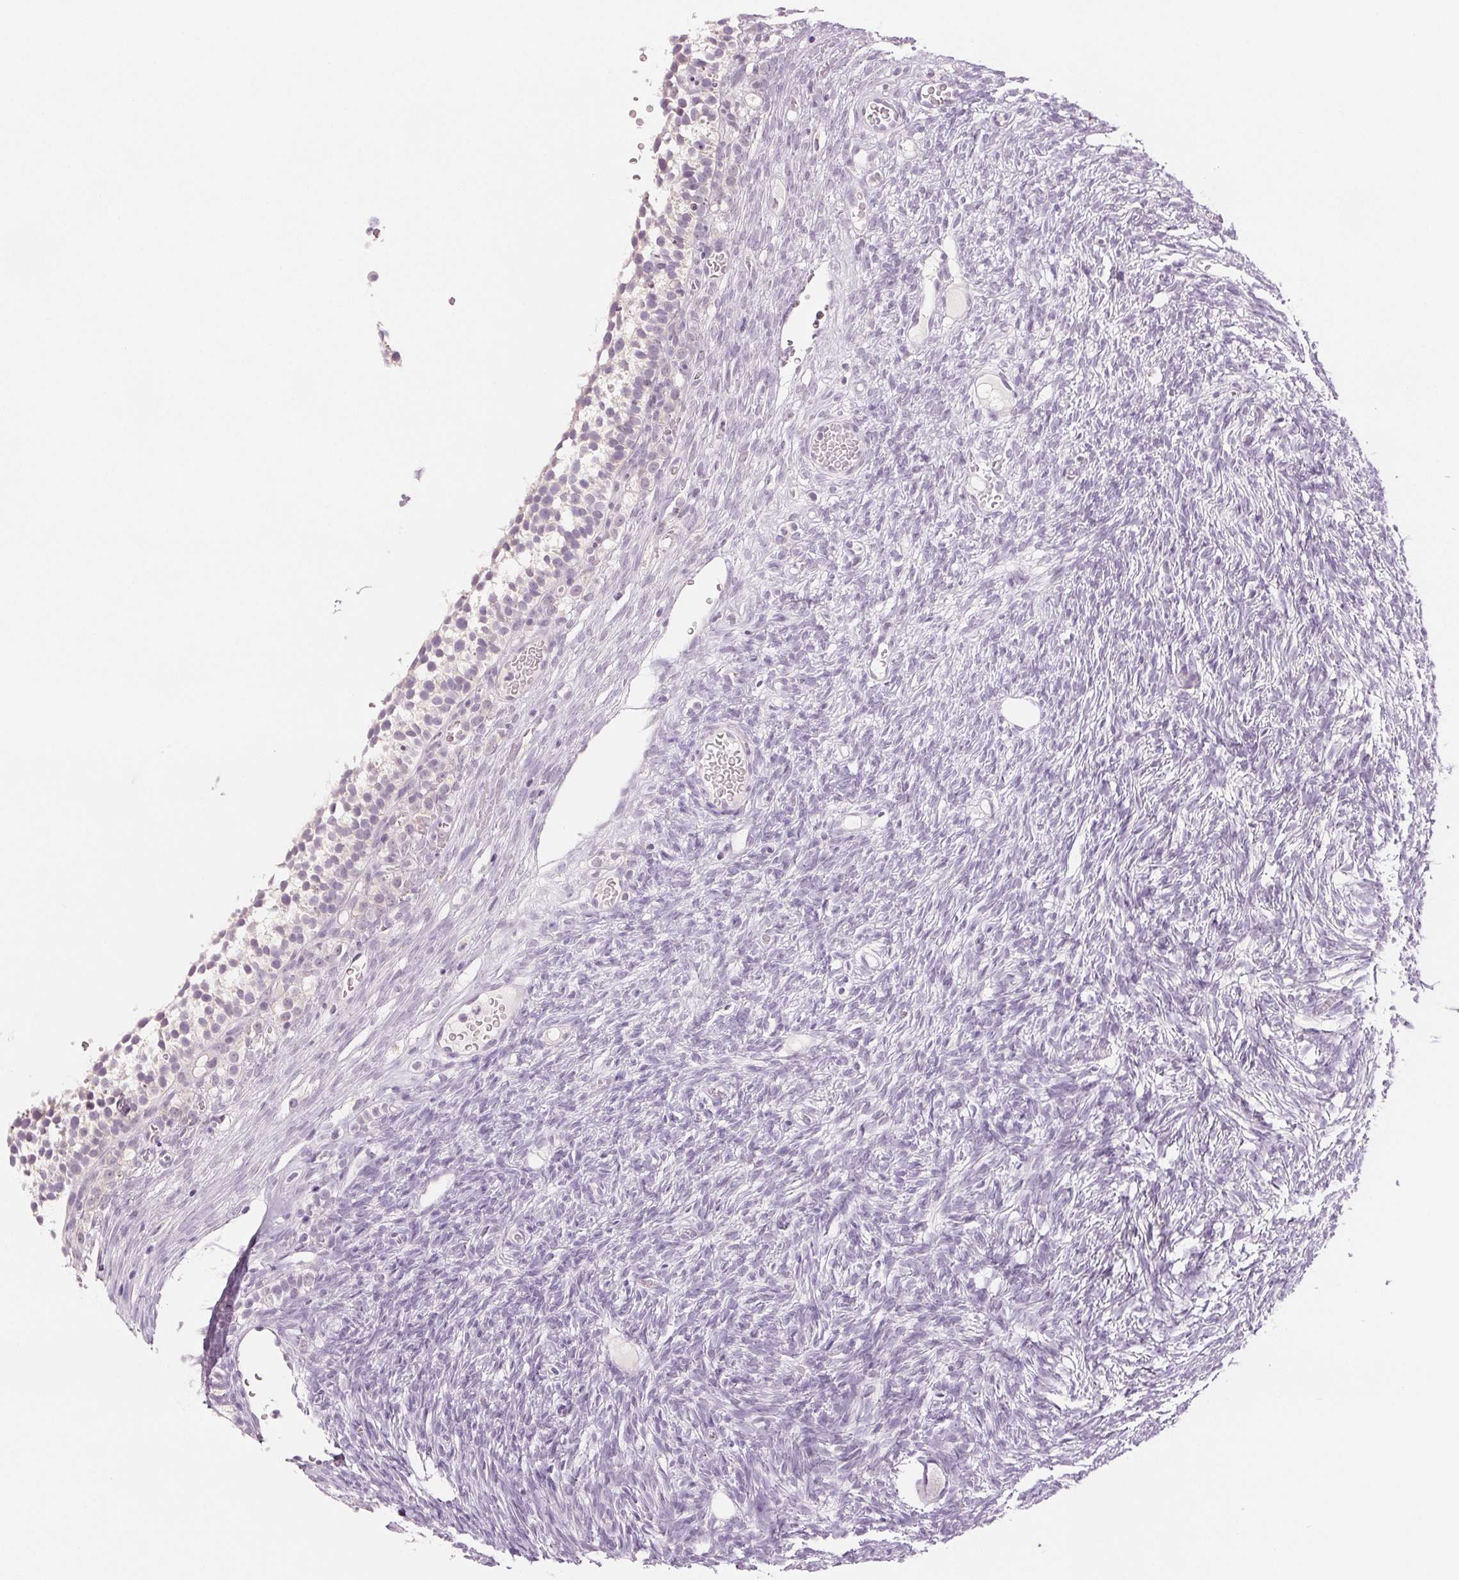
{"staining": {"intensity": "negative", "quantity": "none", "location": "none"}, "tissue": "ovary", "cell_type": "Follicle cells", "image_type": "normal", "snomed": [{"axis": "morphology", "description": "Normal tissue, NOS"}, {"axis": "topography", "description": "Ovary"}], "caption": "Unremarkable ovary was stained to show a protein in brown. There is no significant positivity in follicle cells. Brightfield microscopy of IHC stained with DAB (3,3'-diaminobenzidine) (brown) and hematoxylin (blue), captured at high magnification.", "gene": "EHHADH", "patient": {"sex": "female", "age": 34}}